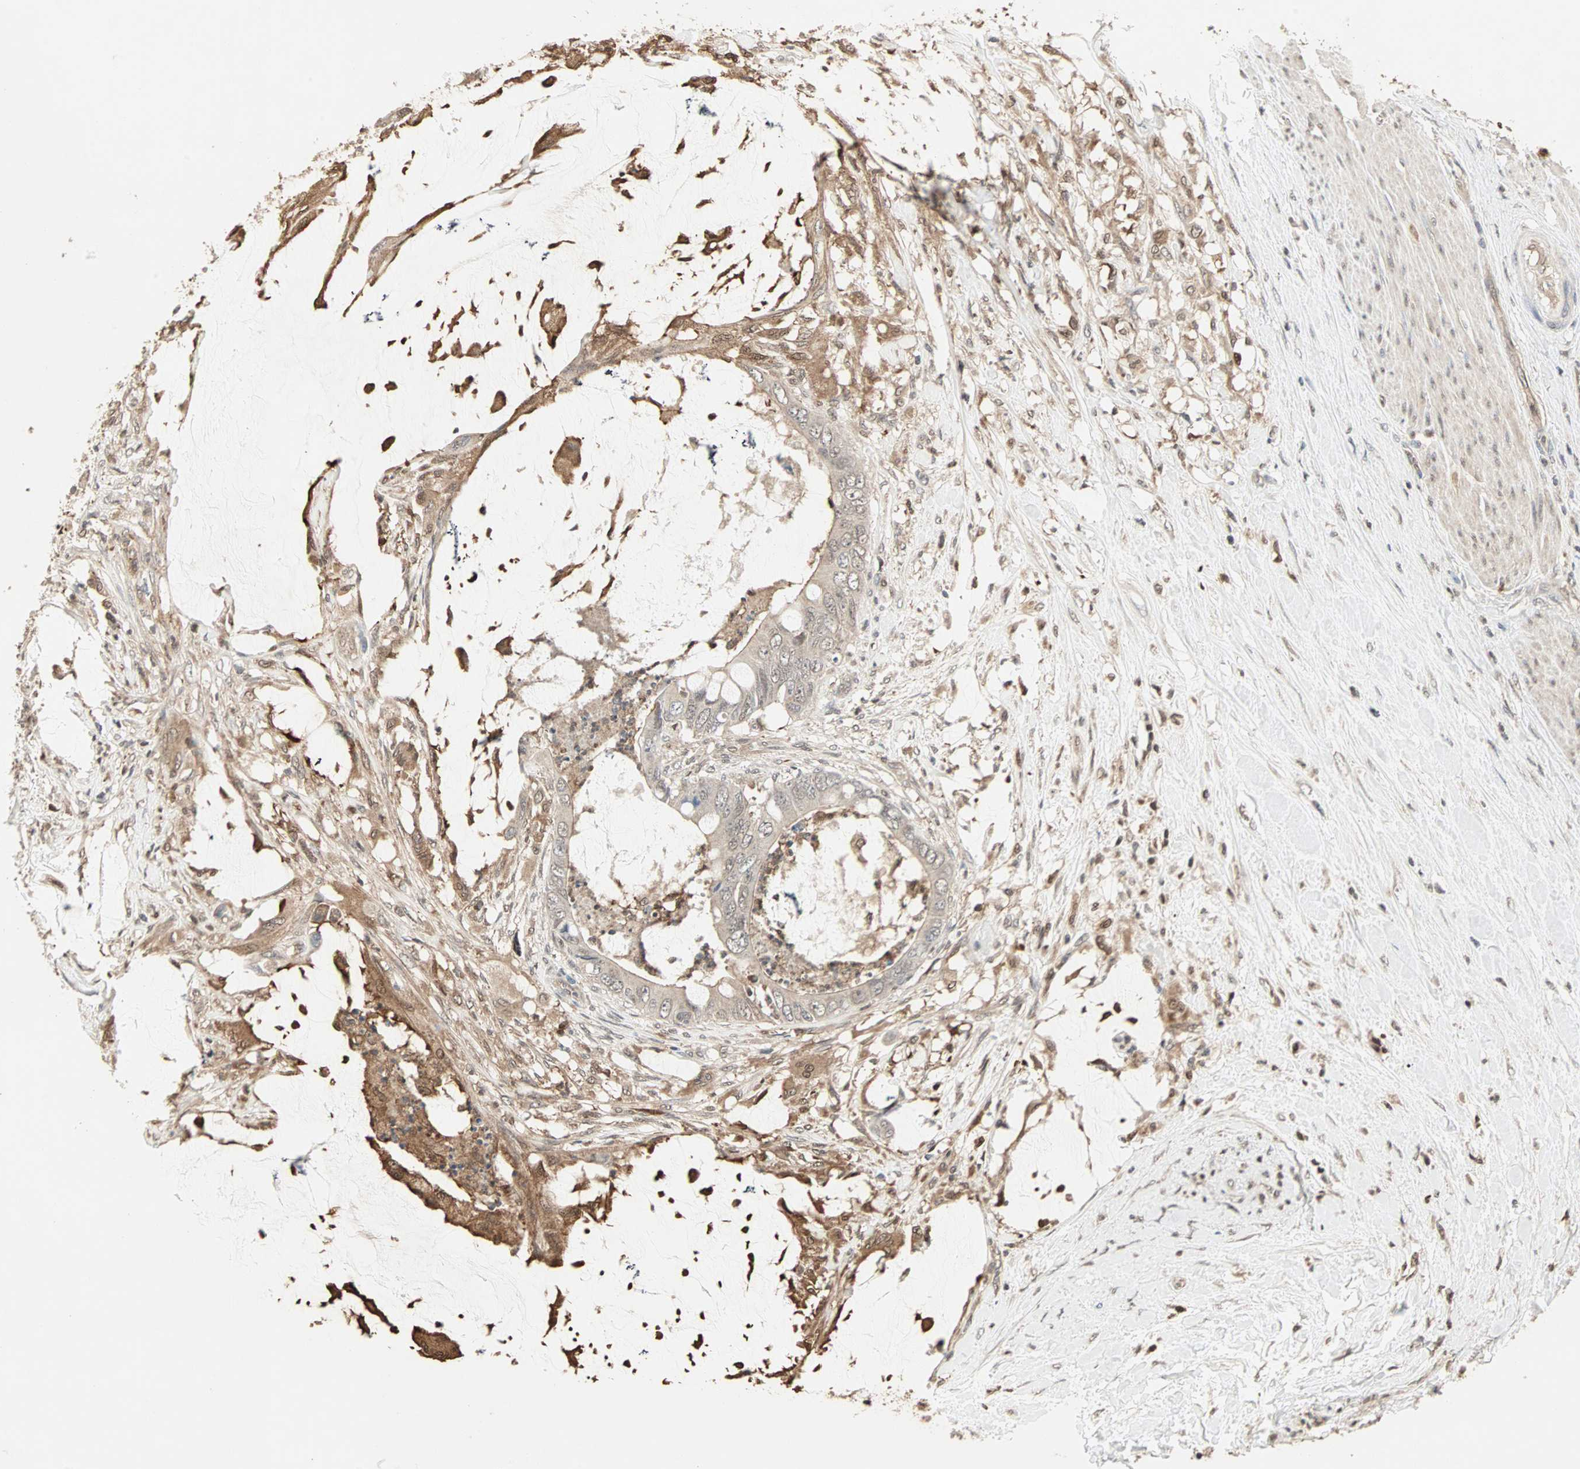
{"staining": {"intensity": "weak", "quantity": ">75%", "location": "cytoplasmic/membranous"}, "tissue": "colorectal cancer", "cell_type": "Tumor cells", "image_type": "cancer", "snomed": [{"axis": "morphology", "description": "Adenocarcinoma, NOS"}, {"axis": "topography", "description": "Rectum"}], "caption": "Brown immunohistochemical staining in human adenocarcinoma (colorectal) exhibits weak cytoplasmic/membranous positivity in about >75% of tumor cells. (Brightfield microscopy of DAB IHC at high magnification).", "gene": "DRG2", "patient": {"sex": "female", "age": 77}}